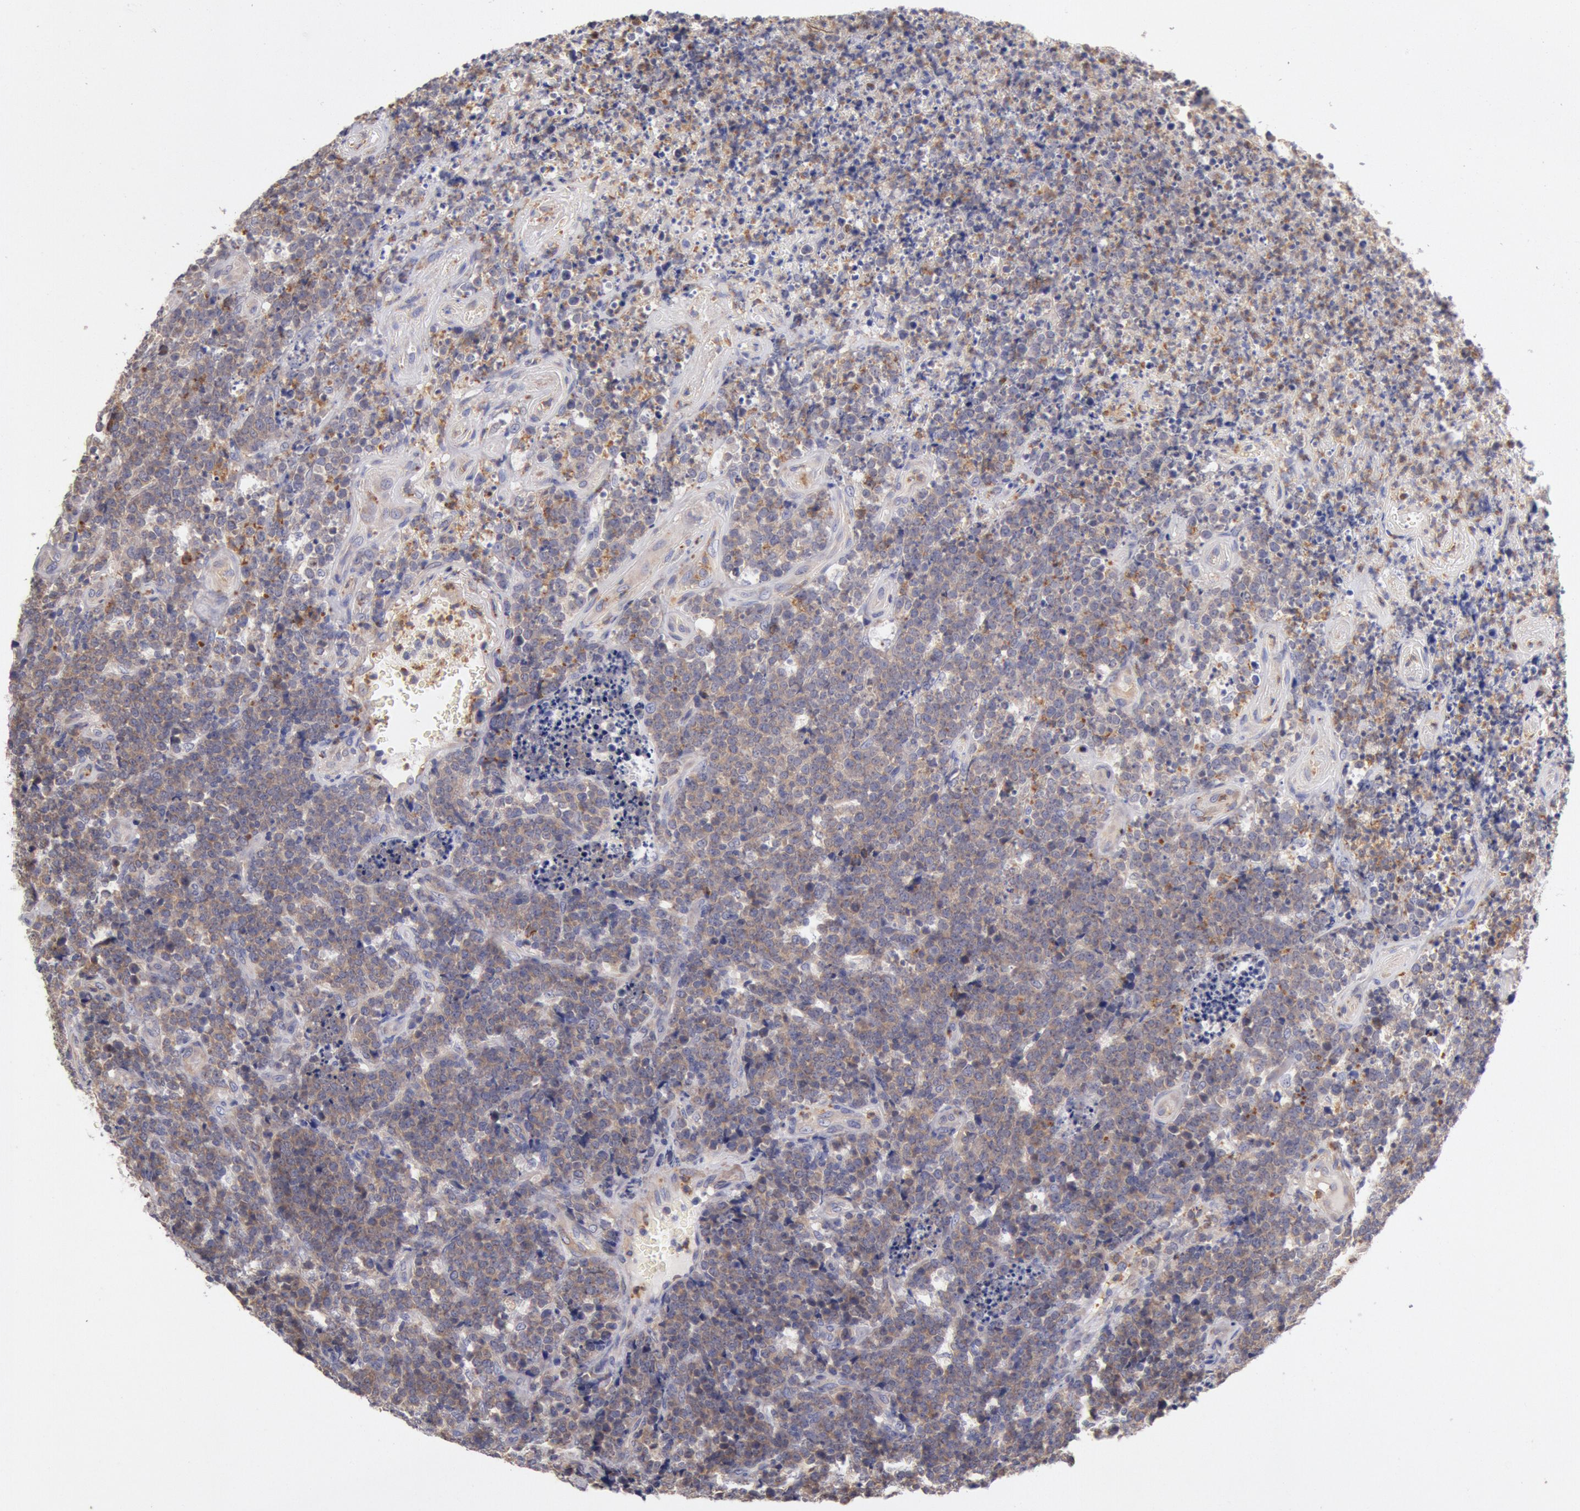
{"staining": {"intensity": "moderate", "quantity": "25%-75%", "location": "cytoplasmic/membranous"}, "tissue": "lymphoma", "cell_type": "Tumor cells", "image_type": "cancer", "snomed": [{"axis": "morphology", "description": "Malignant lymphoma, non-Hodgkin's type, High grade"}, {"axis": "topography", "description": "Small intestine"}, {"axis": "topography", "description": "Colon"}], "caption": "Human lymphoma stained for a protein (brown) reveals moderate cytoplasmic/membranous positive positivity in about 25%-75% of tumor cells.", "gene": "TMED8", "patient": {"sex": "male", "age": 8}}